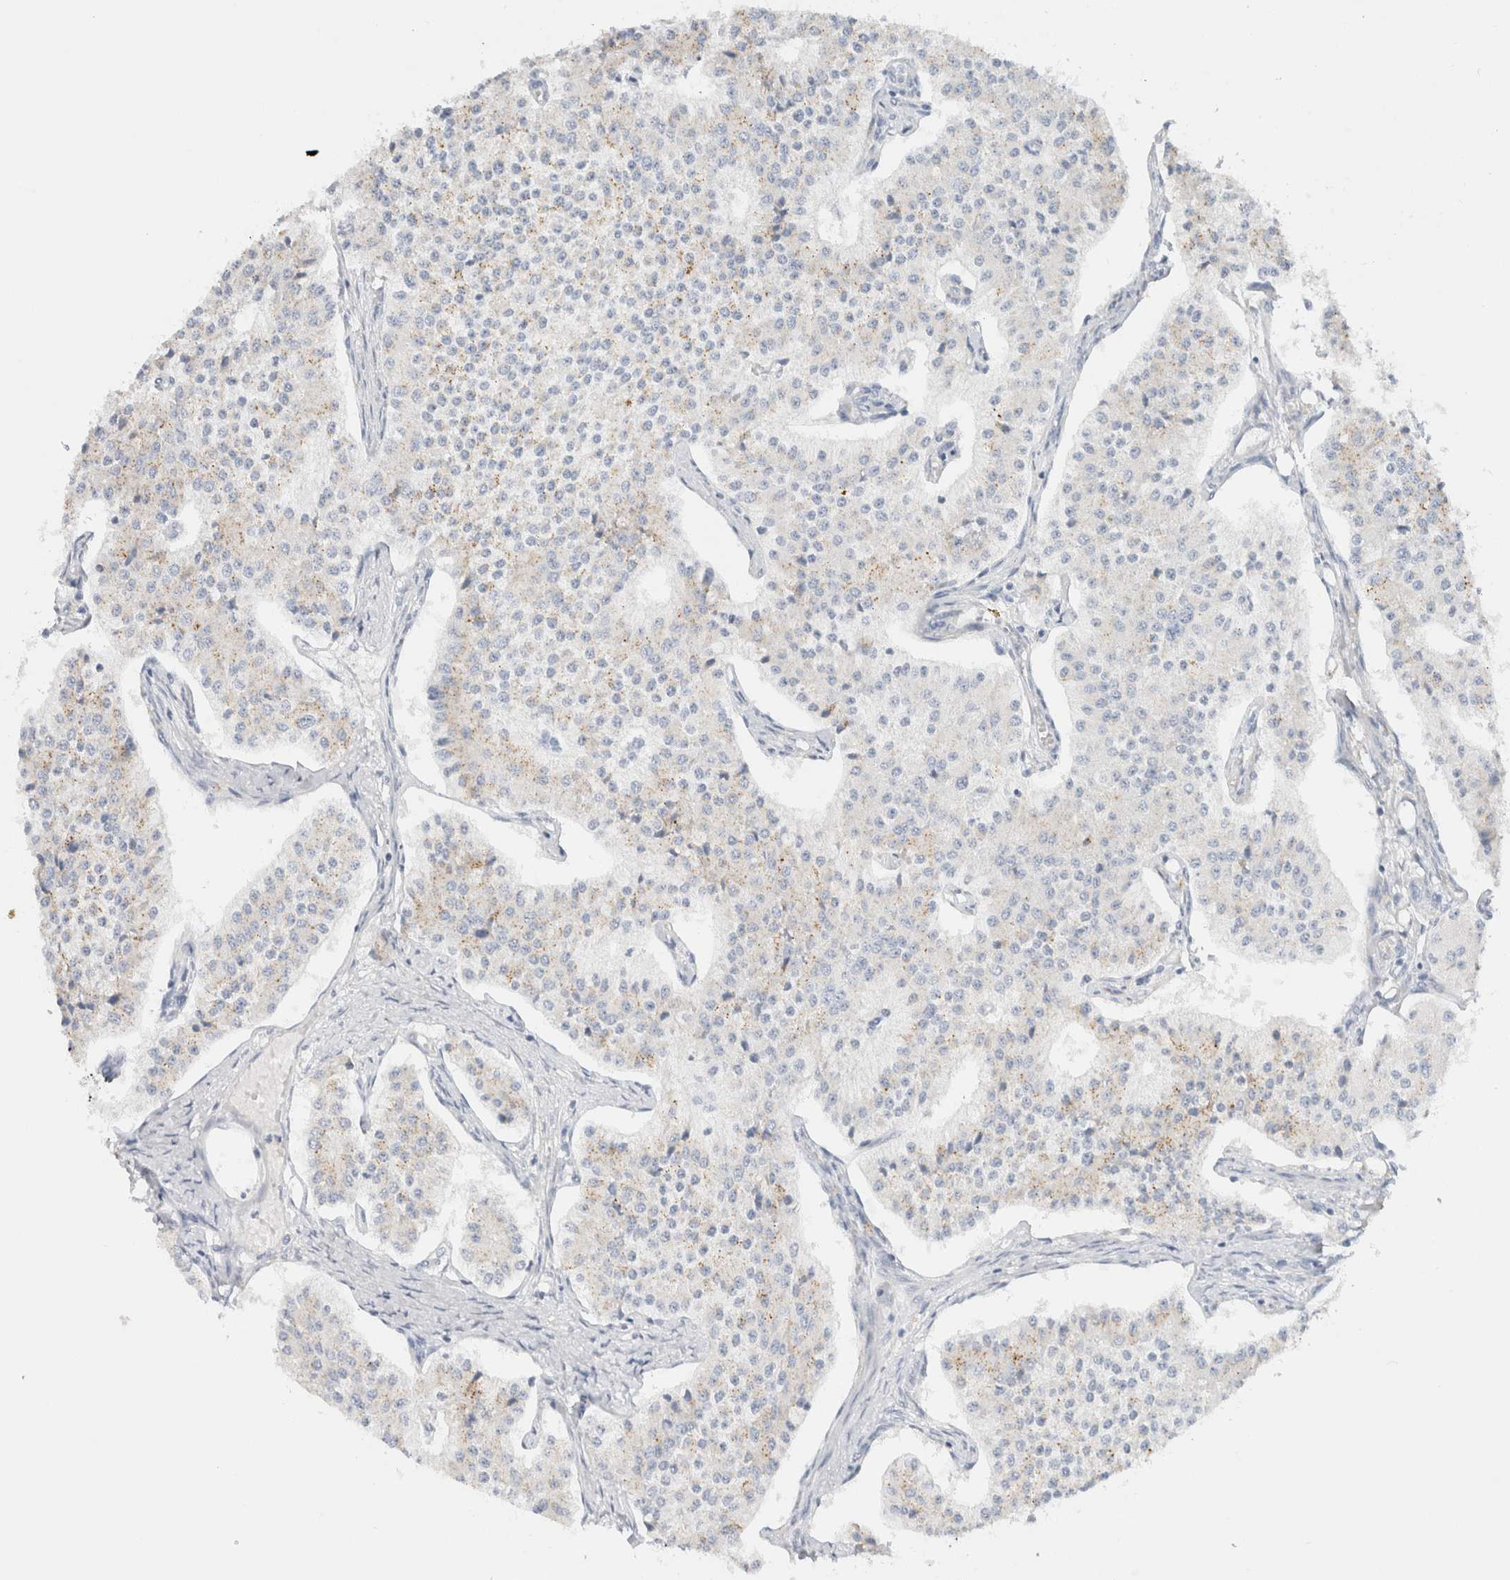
{"staining": {"intensity": "weak", "quantity": "<25%", "location": "cytoplasmic/membranous"}, "tissue": "carcinoid", "cell_type": "Tumor cells", "image_type": "cancer", "snomed": [{"axis": "morphology", "description": "Carcinoid, malignant, NOS"}, {"axis": "topography", "description": "Colon"}], "caption": "Tumor cells are negative for brown protein staining in carcinoid (malignant).", "gene": "CPQ", "patient": {"sex": "female", "age": 52}}